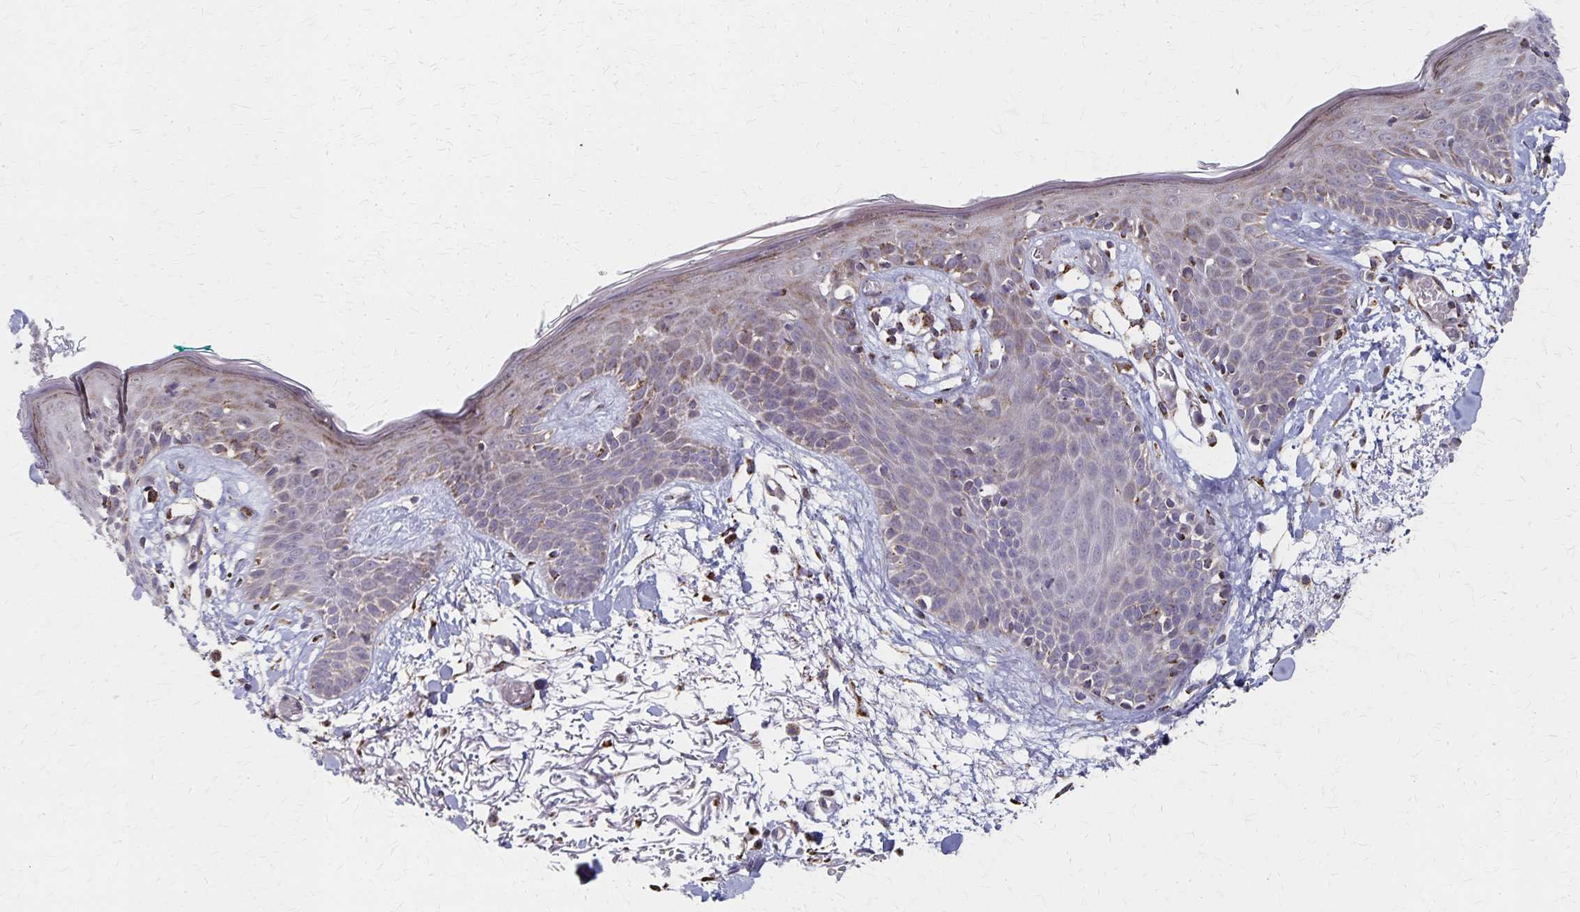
{"staining": {"intensity": "moderate", "quantity": ">75%", "location": "cytoplasmic/membranous"}, "tissue": "skin", "cell_type": "Fibroblasts", "image_type": "normal", "snomed": [{"axis": "morphology", "description": "Normal tissue, NOS"}, {"axis": "topography", "description": "Skin"}], "caption": "Immunohistochemical staining of benign skin demonstrates >75% levels of moderate cytoplasmic/membranous protein staining in approximately >75% of fibroblasts. The staining was performed using DAB, with brown indicating positive protein expression. Nuclei are stained blue with hematoxylin.", "gene": "DYRK4", "patient": {"sex": "male", "age": 79}}